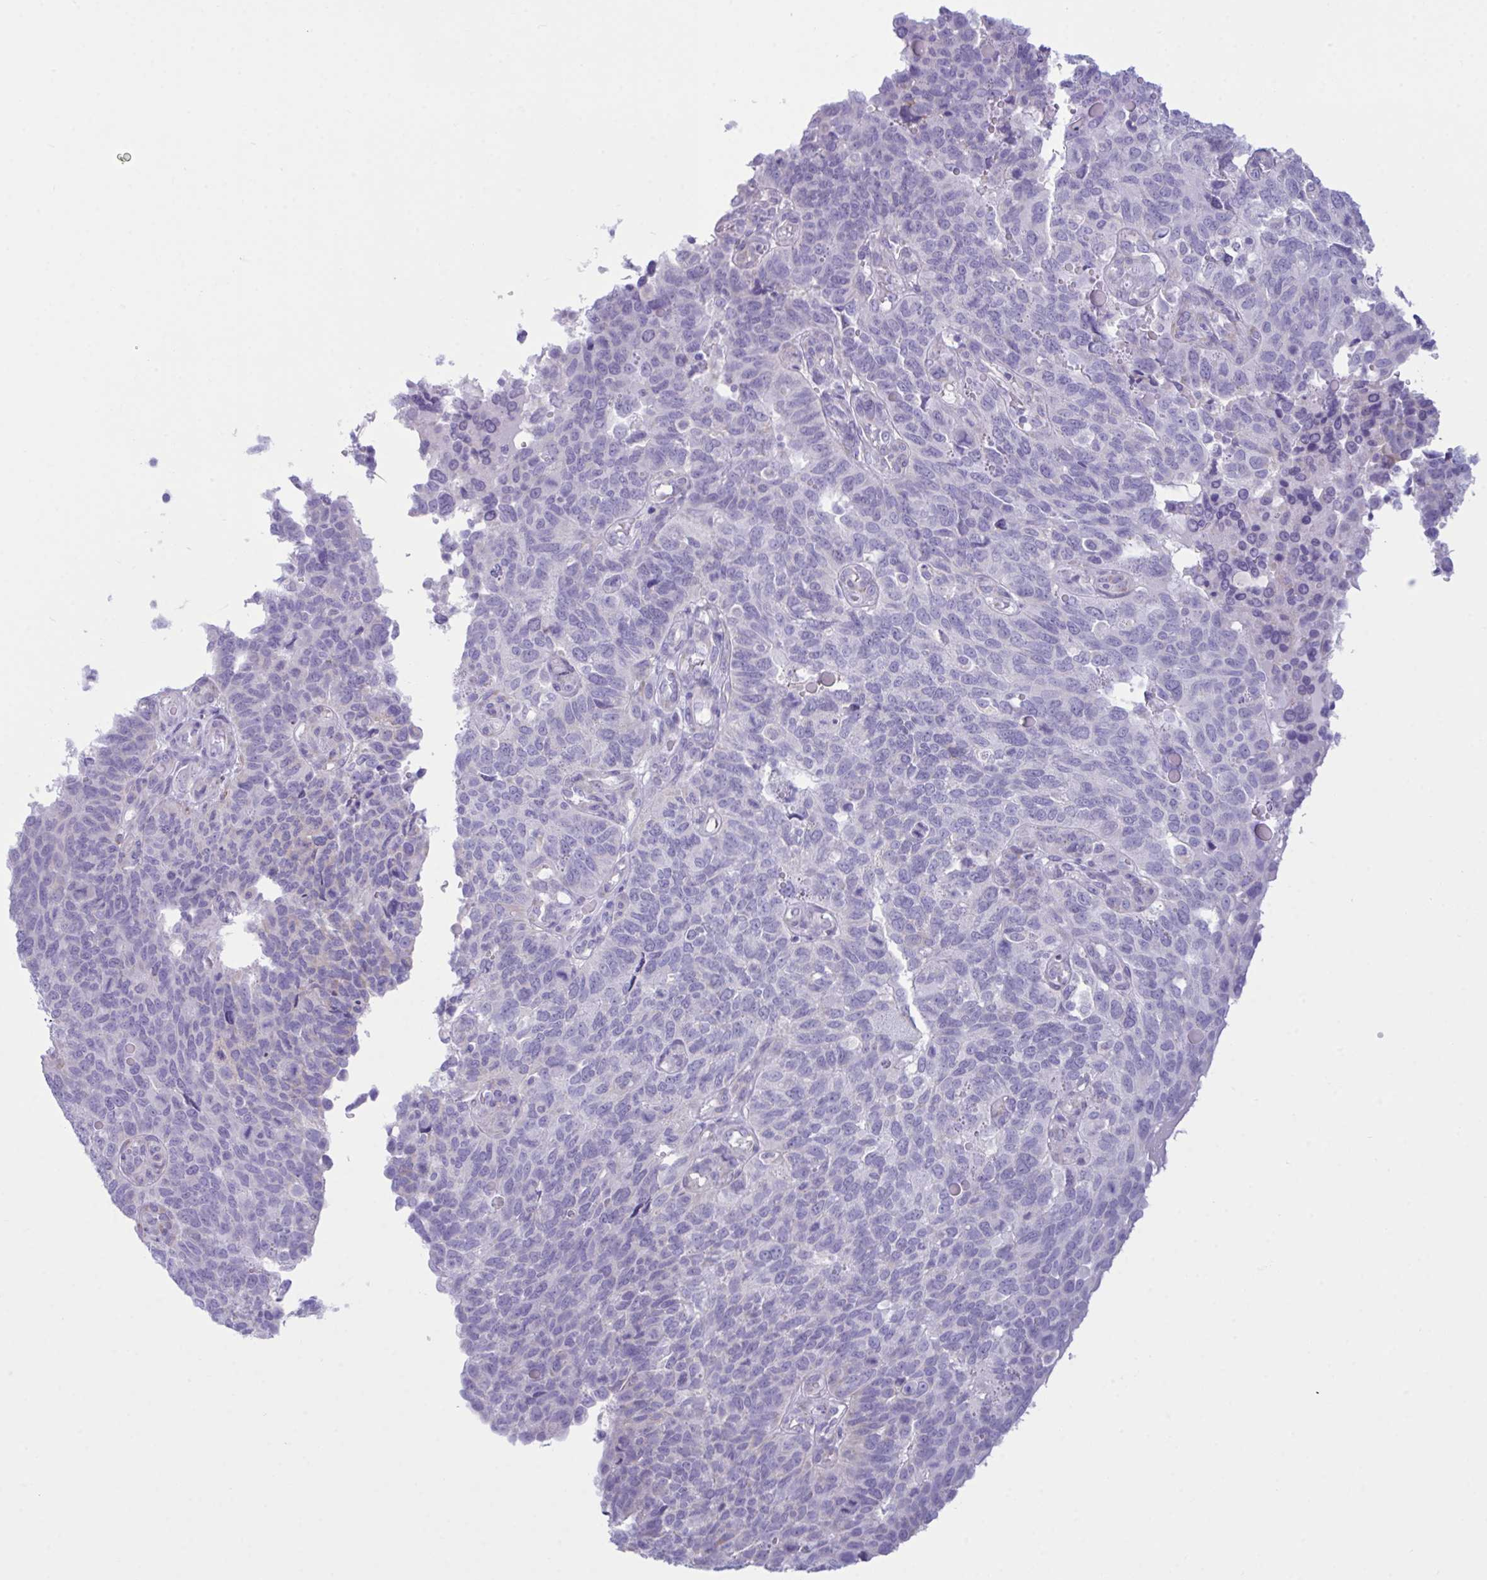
{"staining": {"intensity": "negative", "quantity": "none", "location": "none"}, "tissue": "endometrial cancer", "cell_type": "Tumor cells", "image_type": "cancer", "snomed": [{"axis": "morphology", "description": "Adenocarcinoma, NOS"}, {"axis": "topography", "description": "Endometrium"}], "caption": "Immunohistochemistry histopathology image of neoplastic tissue: endometrial adenocarcinoma stained with DAB (3,3'-diaminobenzidine) reveals no significant protein expression in tumor cells. (Brightfield microscopy of DAB immunohistochemistry (IHC) at high magnification).", "gene": "BBS1", "patient": {"sex": "female", "age": 66}}